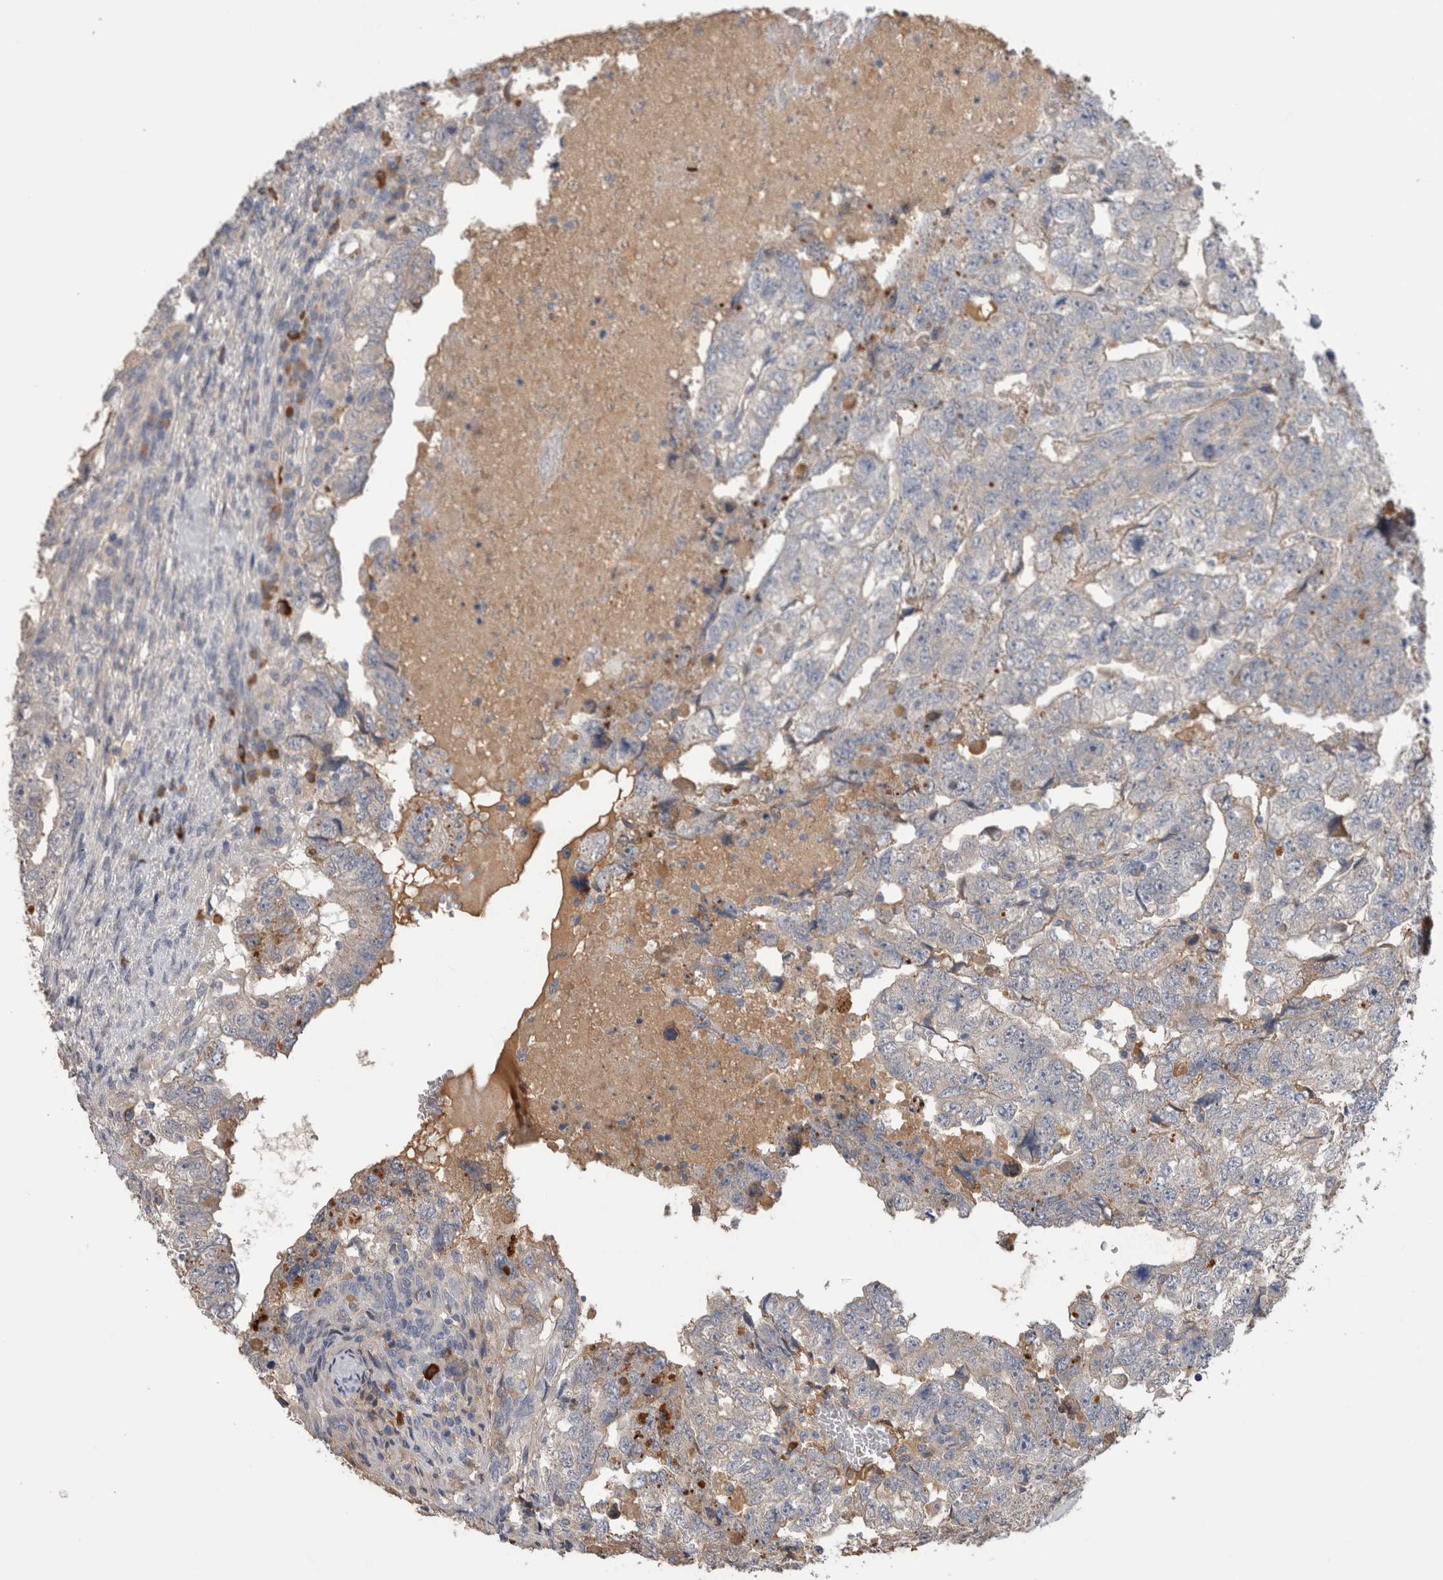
{"staining": {"intensity": "weak", "quantity": "<25%", "location": "cytoplasmic/membranous"}, "tissue": "testis cancer", "cell_type": "Tumor cells", "image_type": "cancer", "snomed": [{"axis": "morphology", "description": "Carcinoma, Embryonal, NOS"}, {"axis": "topography", "description": "Testis"}], "caption": "The image demonstrates no staining of tumor cells in testis cancer (embryonal carcinoma).", "gene": "PPP3CC", "patient": {"sex": "male", "age": 36}}